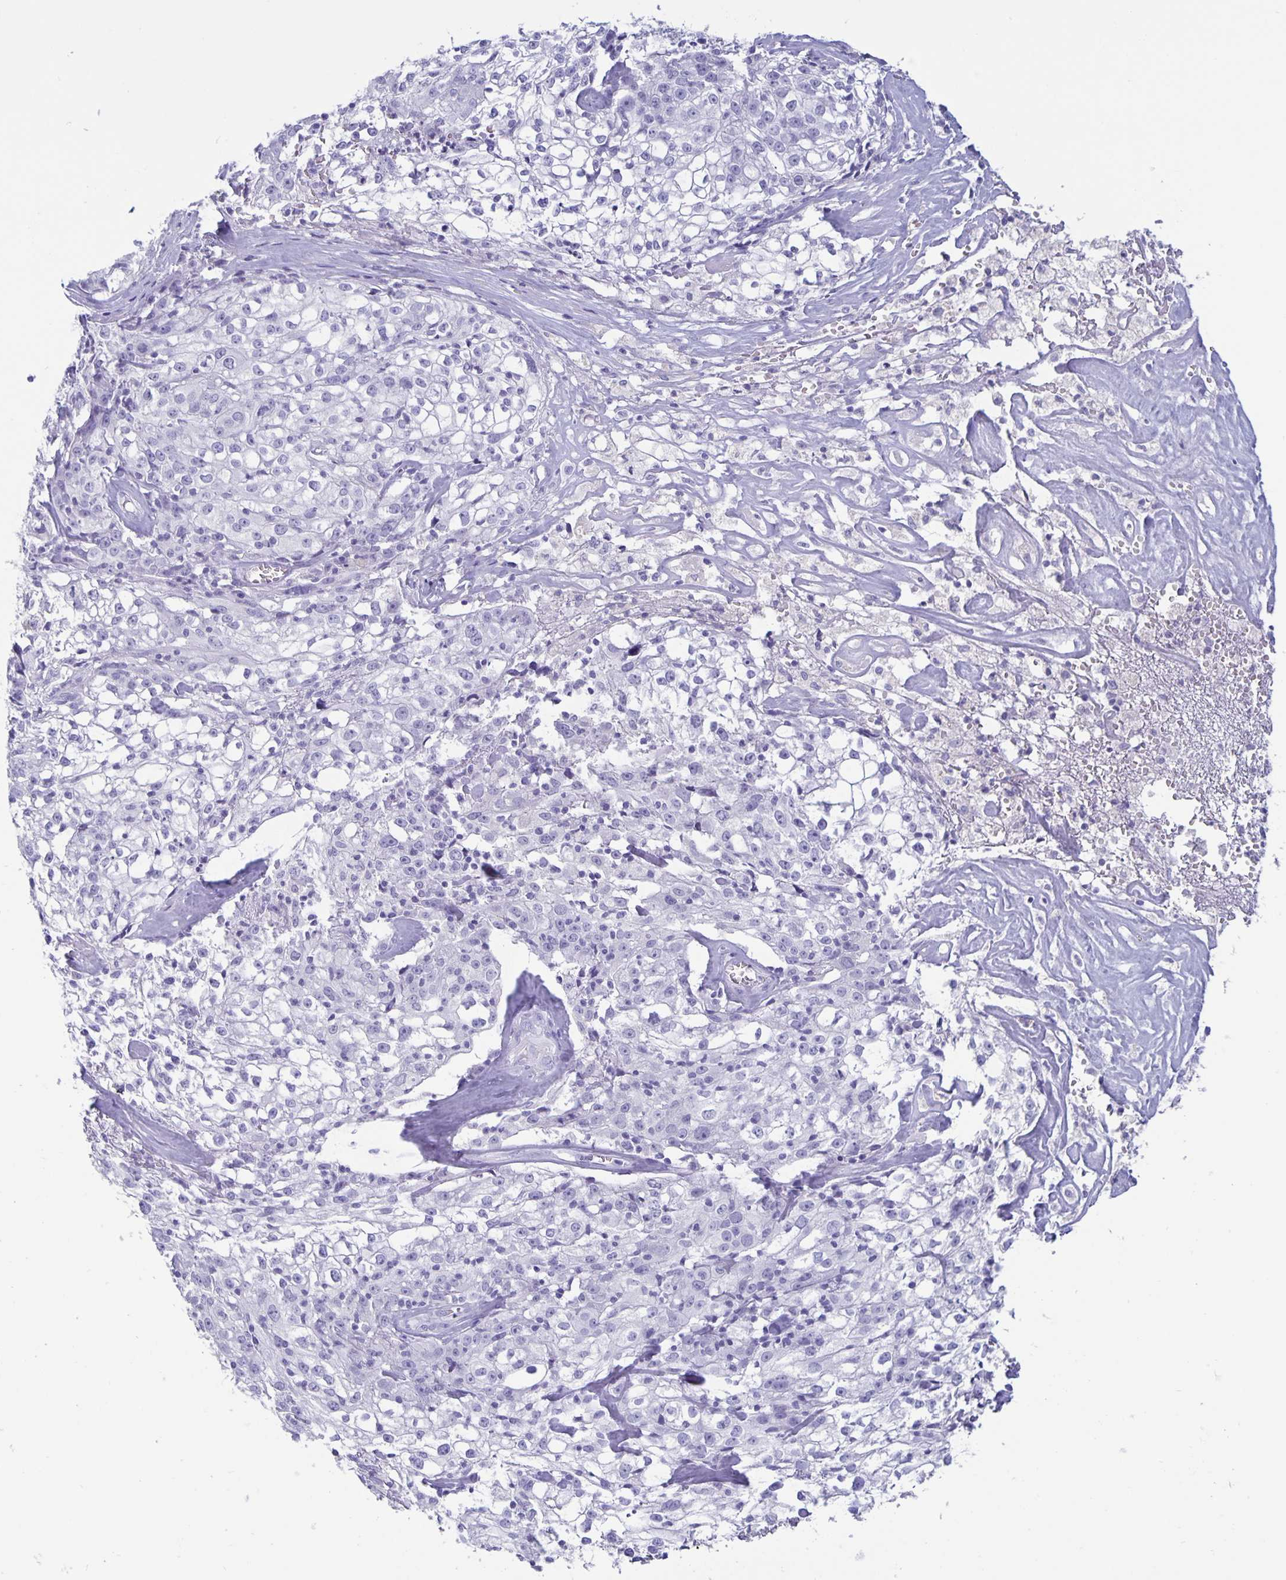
{"staining": {"intensity": "negative", "quantity": "none", "location": "none"}, "tissue": "cervical cancer", "cell_type": "Tumor cells", "image_type": "cancer", "snomed": [{"axis": "morphology", "description": "Squamous cell carcinoma, NOS"}, {"axis": "topography", "description": "Cervix"}], "caption": "IHC of cervical cancer shows no staining in tumor cells.", "gene": "BPIFA3", "patient": {"sex": "female", "age": 85}}